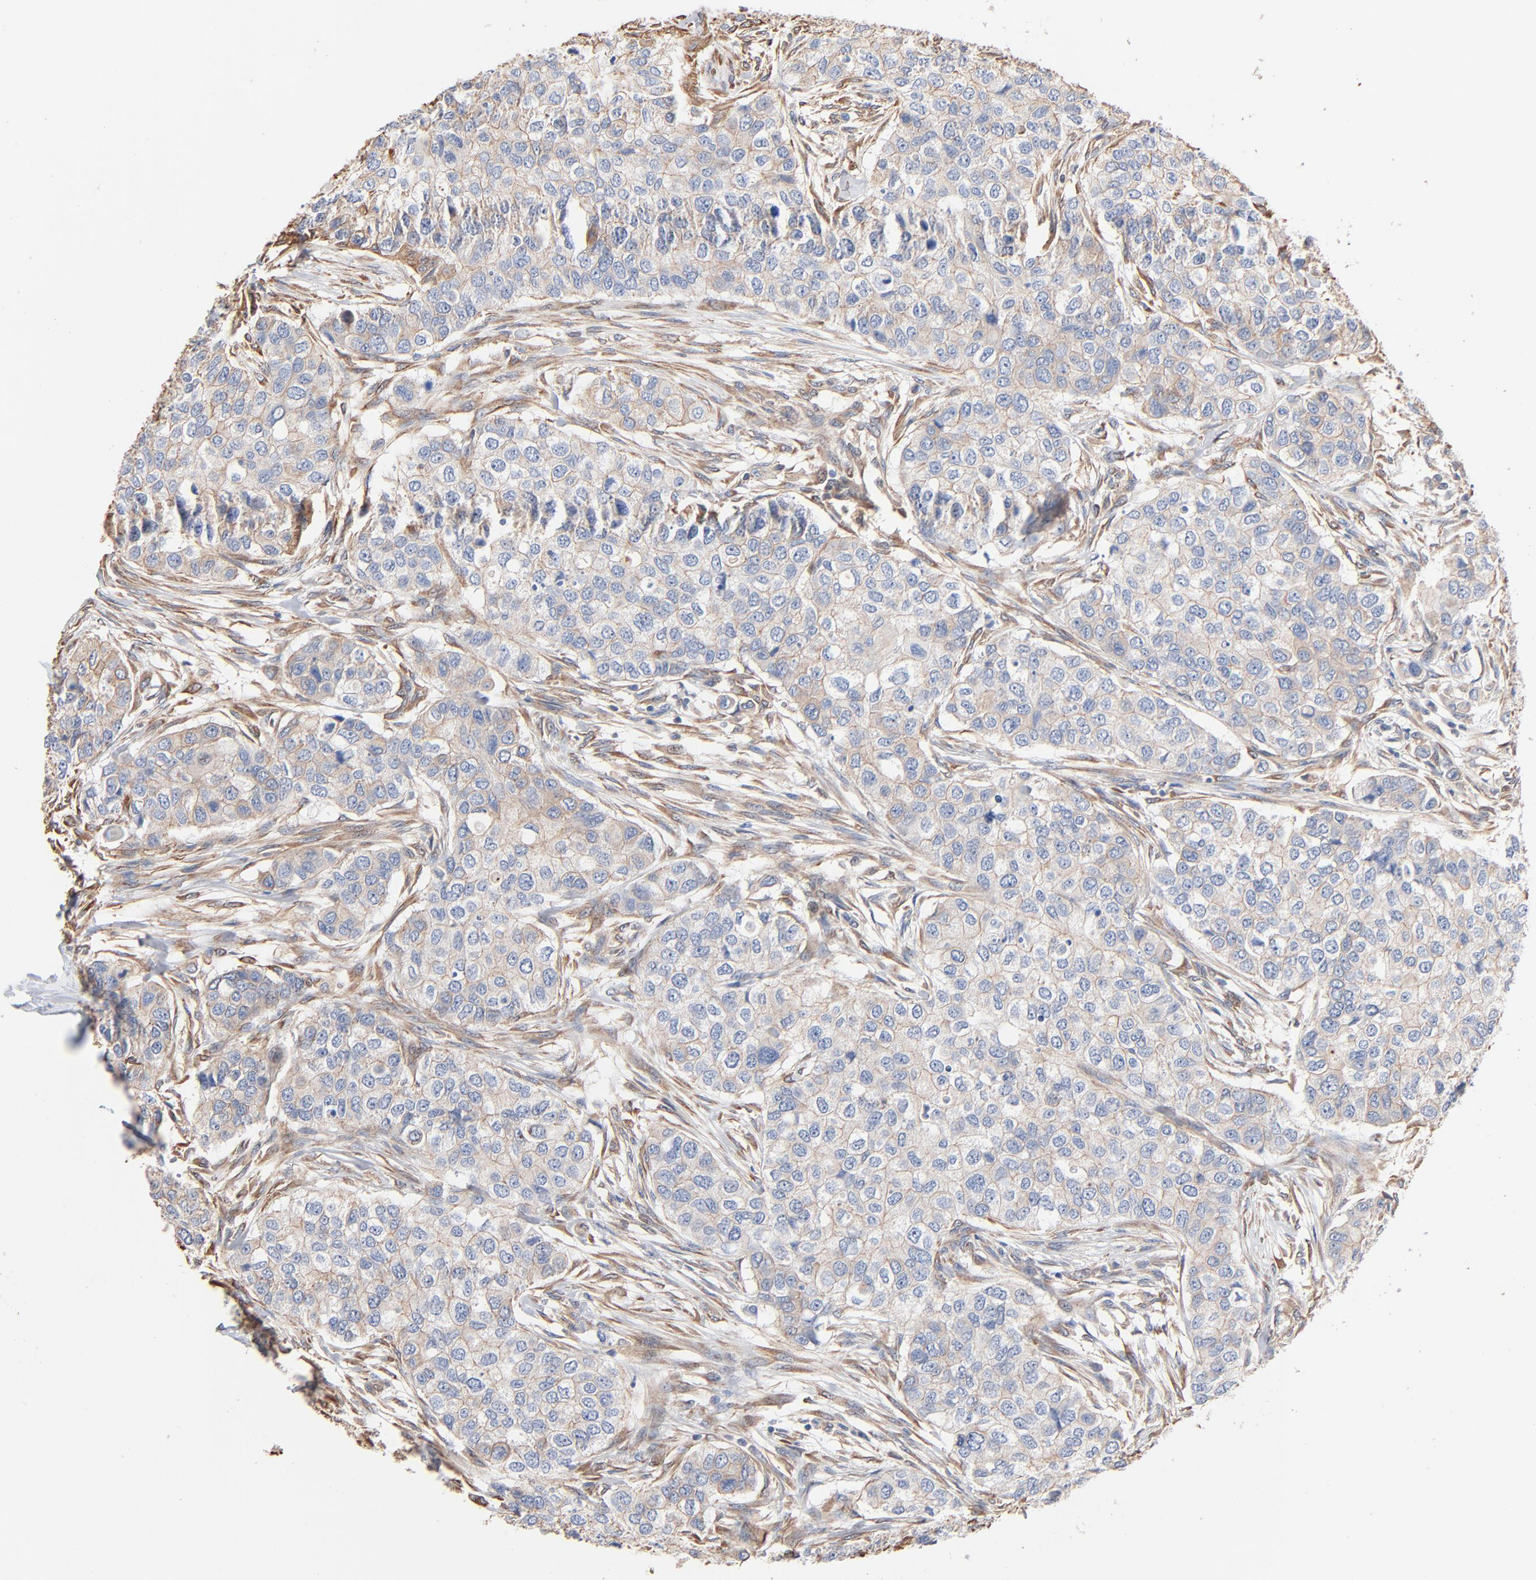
{"staining": {"intensity": "negative", "quantity": "none", "location": "none"}, "tissue": "breast cancer", "cell_type": "Tumor cells", "image_type": "cancer", "snomed": [{"axis": "morphology", "description": "Normal tissue, NOS"}, {"axis": "morphology", "description": "Duct carcinoma"}, {"axis": "topography", "description": "Breast"}], "caption": "Tumor cells show no significant expression in breast cancer (infiltrating ductal carcinoma).", "gene": "ABCD4", "patient": {"sex": "female", "age": 49}}